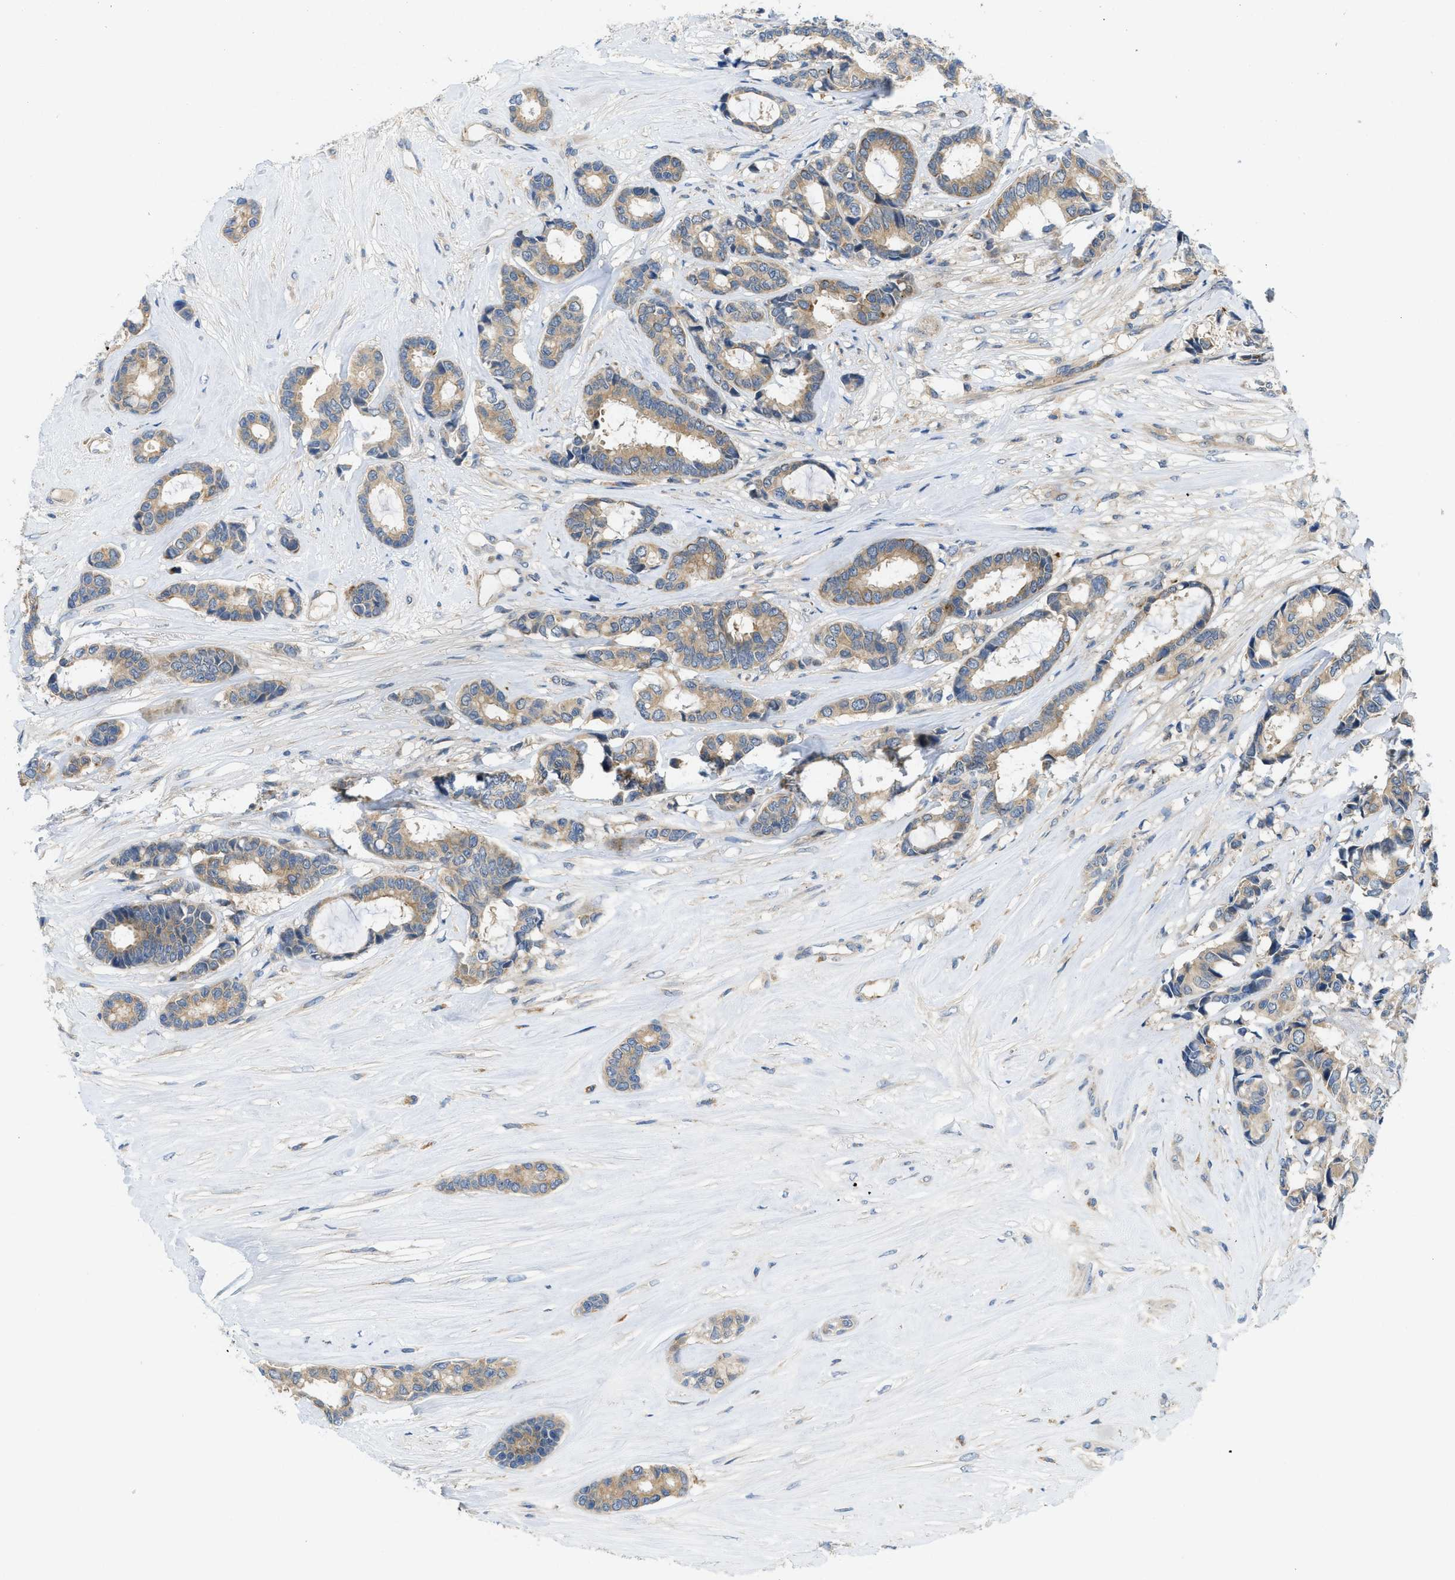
{"staining": {"intensity": "moderate", "quantity": "<25%", "location": "cytoplasmic/membranous"}, "tissue": "breast cancer", "cell_type": "Tumor cells", "image_type": "cancer", "snomed": [{"axis": "morphology", "description": "Duct carcinoma"}, {"axis": "topography", "description": "Breast"}], "caption": "Protein expression analysis of breast cancer (infiltrating ductal carcinoma) demonstrates moderate cytoplasmic/membranous positivity in approximately <25% of tumor cells.", "gene": "RIPK2", "patient": {"sex": "female", "age": 87}}